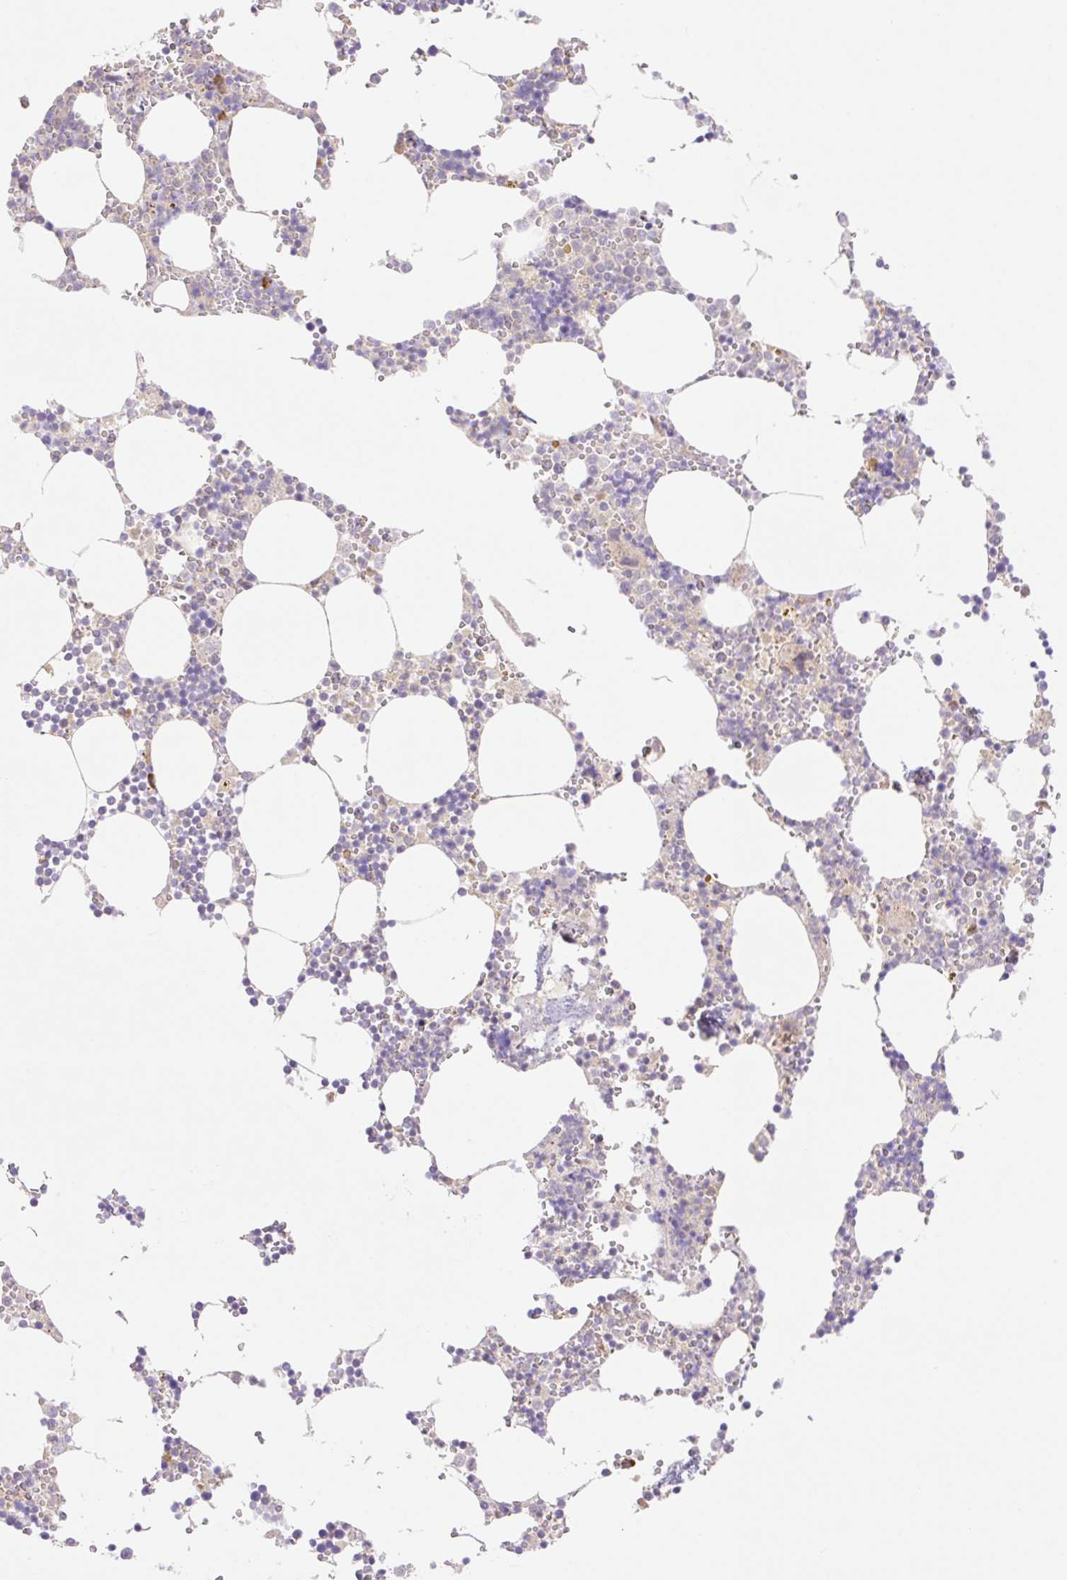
{"staining": {"intensity": "moderate", "quantity": "<25%", "location": "cytoplasmic/membranous"}, "tissue": "bone marrow", "cell_type": "Hematopoietic cells", "image_type": "normal", "snomed": [{"axis": "morphology", "description": "Normal tissue, NOS"}, {"axis": "topography", "description": "Bone marrow"}], "caption": "A brown stain labels moderate cytoplasmic/membranous expression of a protein in hematopoietic cells of normal bone marrow. The protein of interest is shown in brown color, while the nuclei are stained blue.", "gene": "VPS25", "patient": {"sex": "male", "age": 54}}